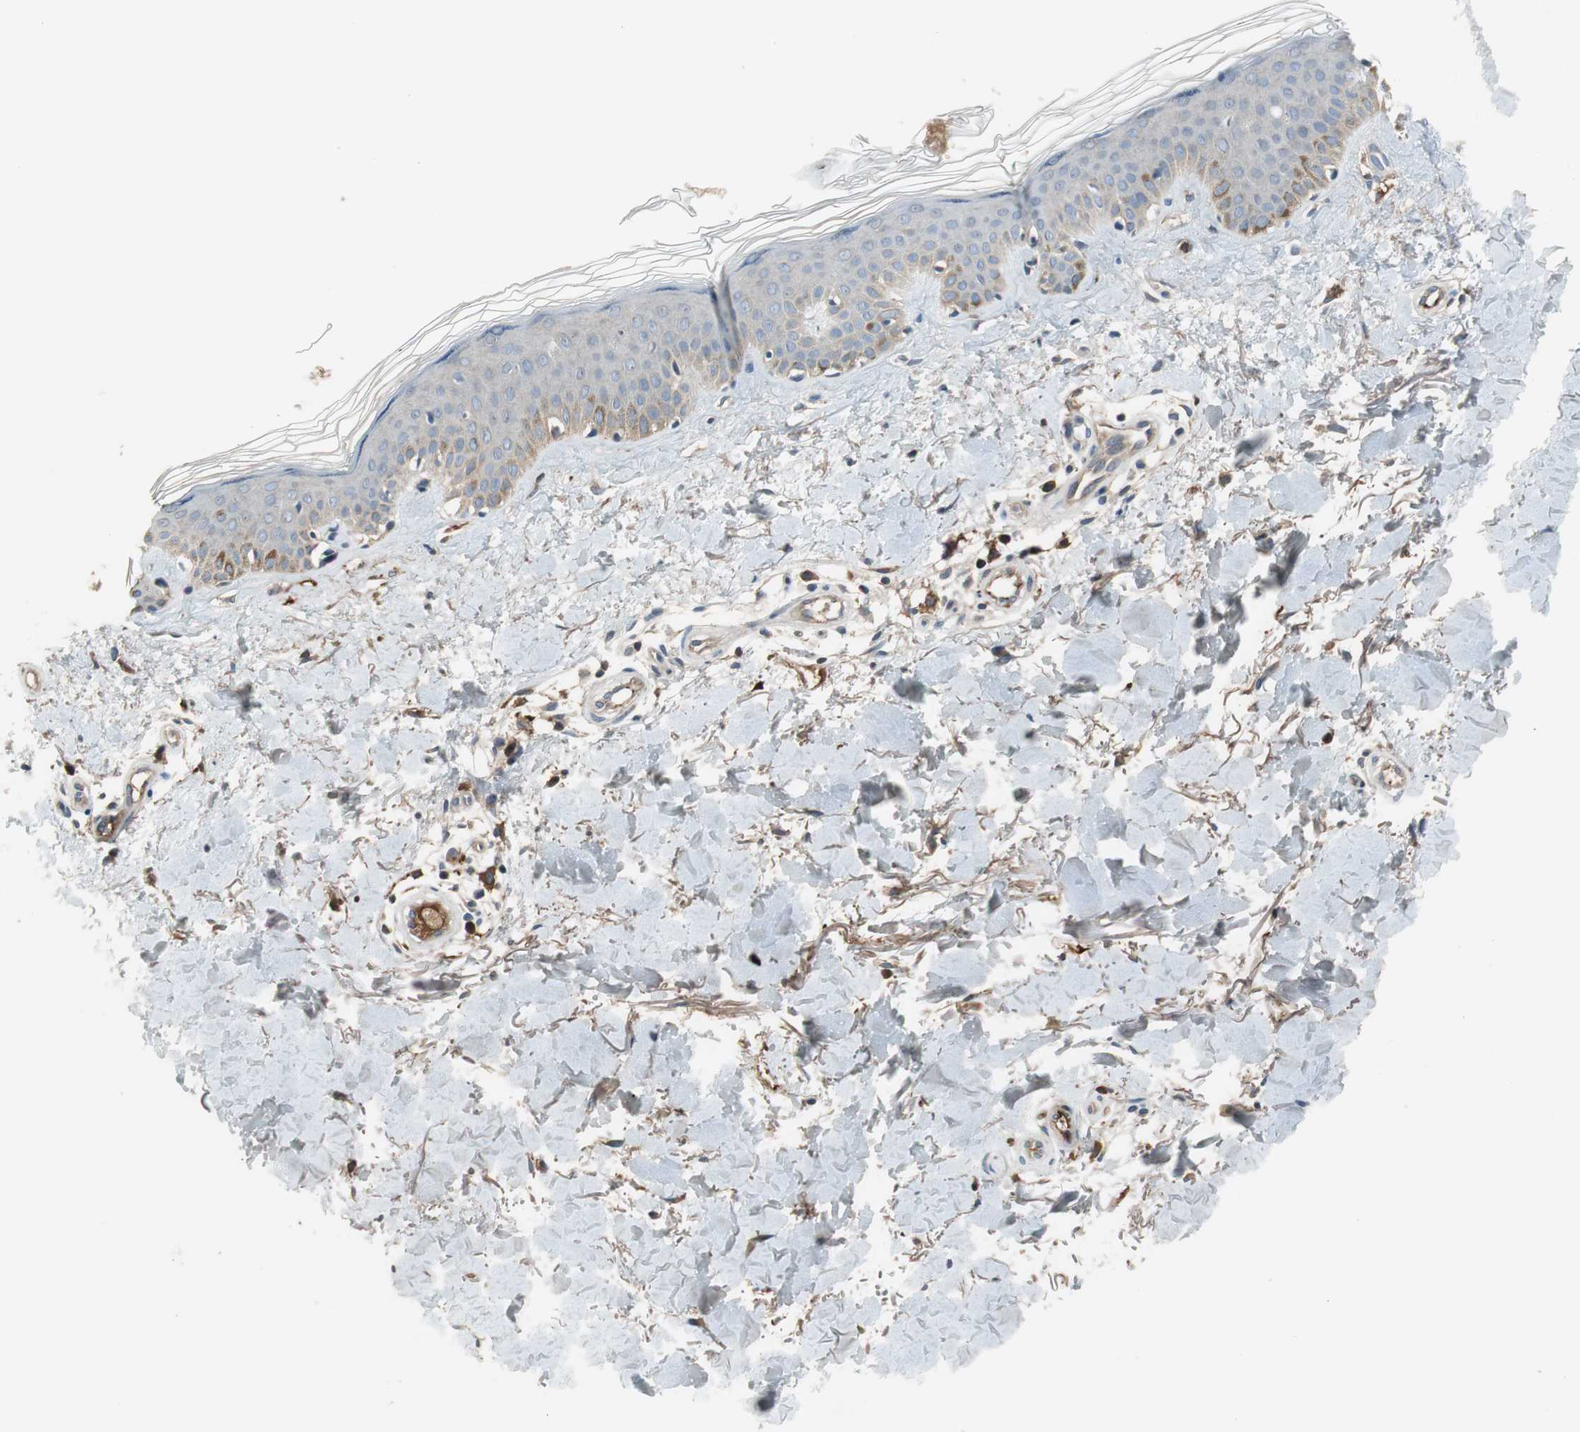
{"staining": {"intensity": "moderate", "quantity": ">75%", "location": "cytoplasmic/membranous"}, "tissue": "skin", "cell_type": "Fibroblasts", "image_type": "normal", "snomed": [{"axis": "morphology", "description": "Normal tissue, NOS"}, {"axis": "topography", "description": "Skin"}], "caption": "The immunohistochemical stain shows moderate cytoplasmic/membranous expression in fibroblasts of normal skin. (DAB = brown stain, brightfield microscopy at high magnification).", "gene": "C4A", "patient": {"sex": "male", "age": 67}}